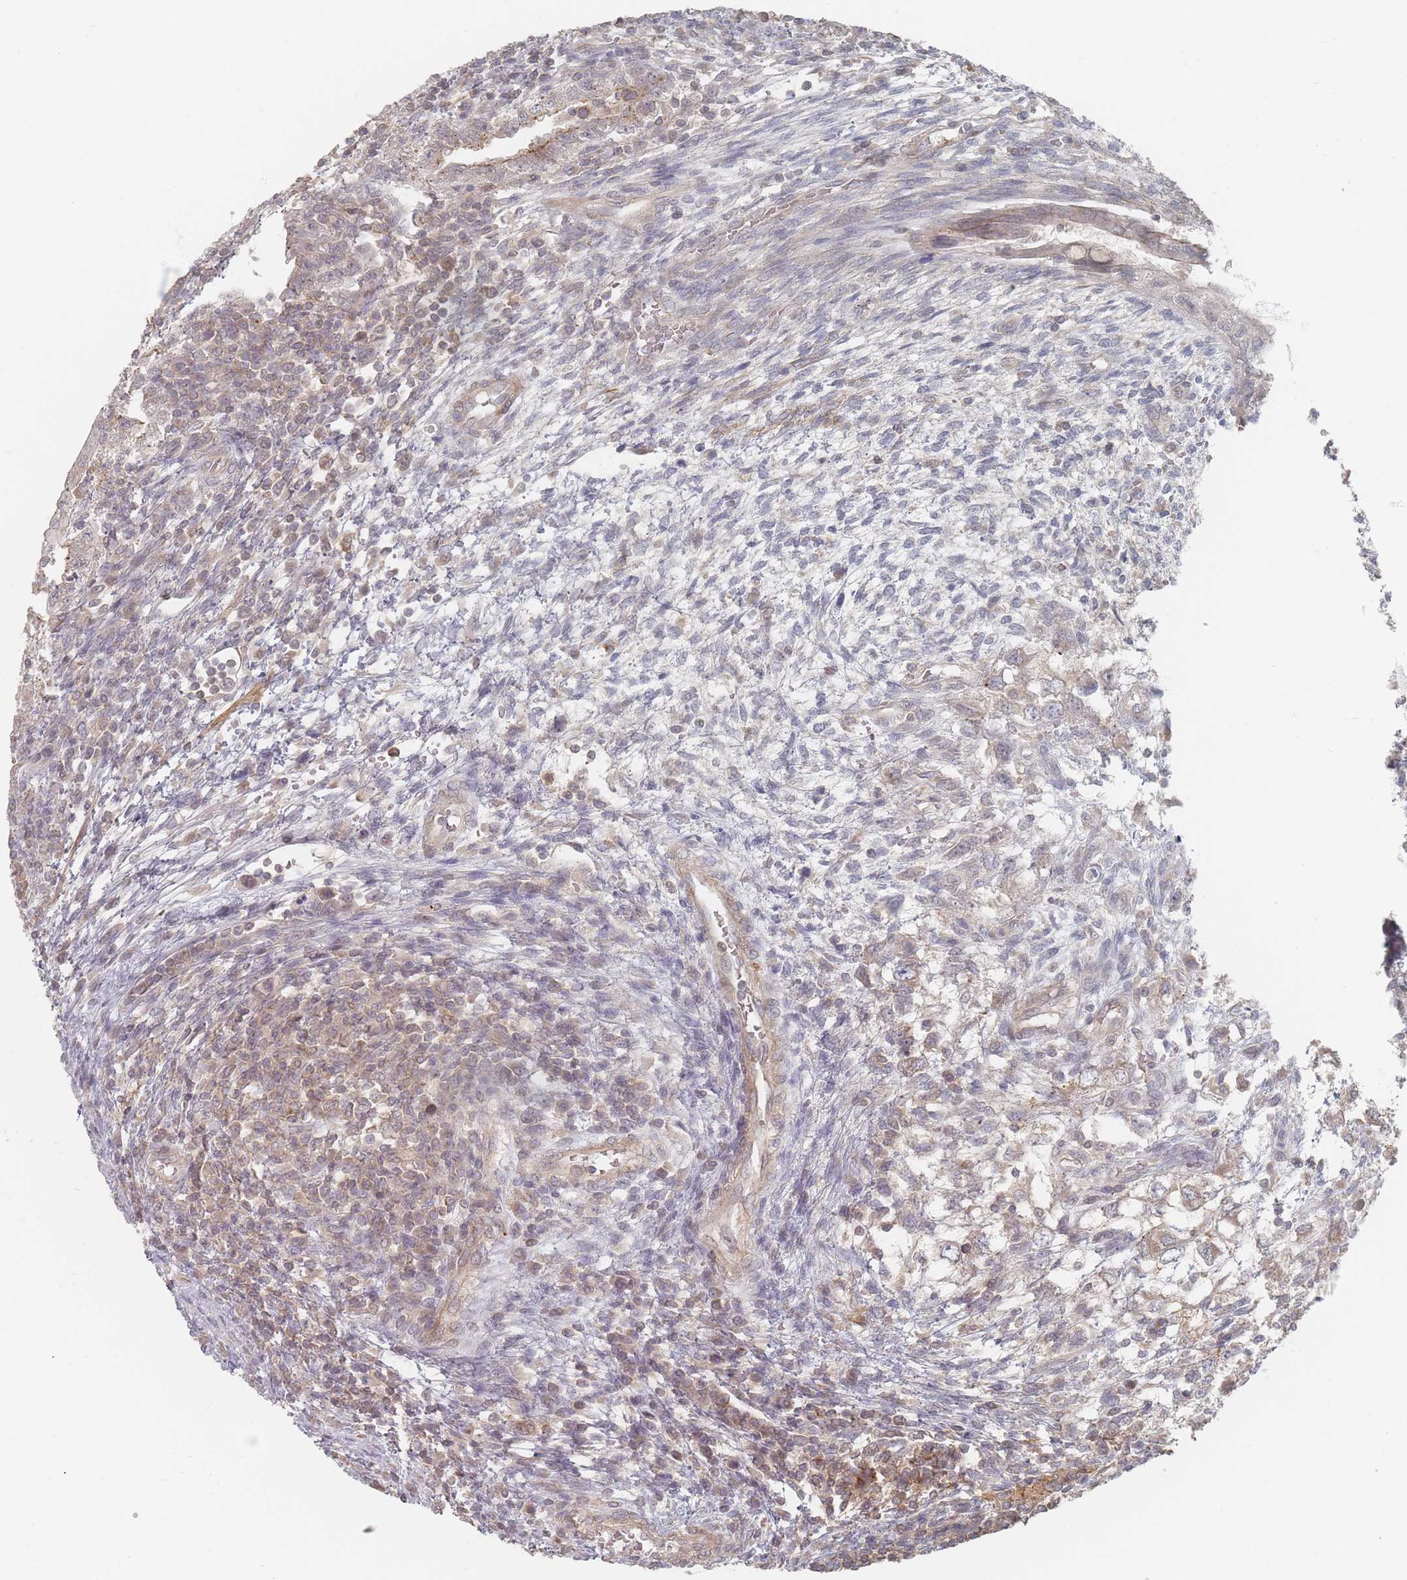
{"staining": {"intensity": "moderate", "quantity": "<25%", "location": "cytoplasmic/membranous"}, "tissue": "testis cancer", "cell_type": "Tumor cells", "image_type": "cancer", "snomed": [{"axis": "morphology", "description": "Carcinoma, Embryonal, NOS"}, {"axis": "topography", "description": "Testis"}], "caption": "Protein expression analysis of human embryonal carcinoma (testis) reveals moderate cytoplasmic/membranous expression in approximately <25% of tumor cells. The staining is performed using DAB brown chromogen to label protein expression. The nuclei are counter-stained blue using hematoxylin.", "gene": "GLE1", "patient": {"sex": "male", "age": 26}}